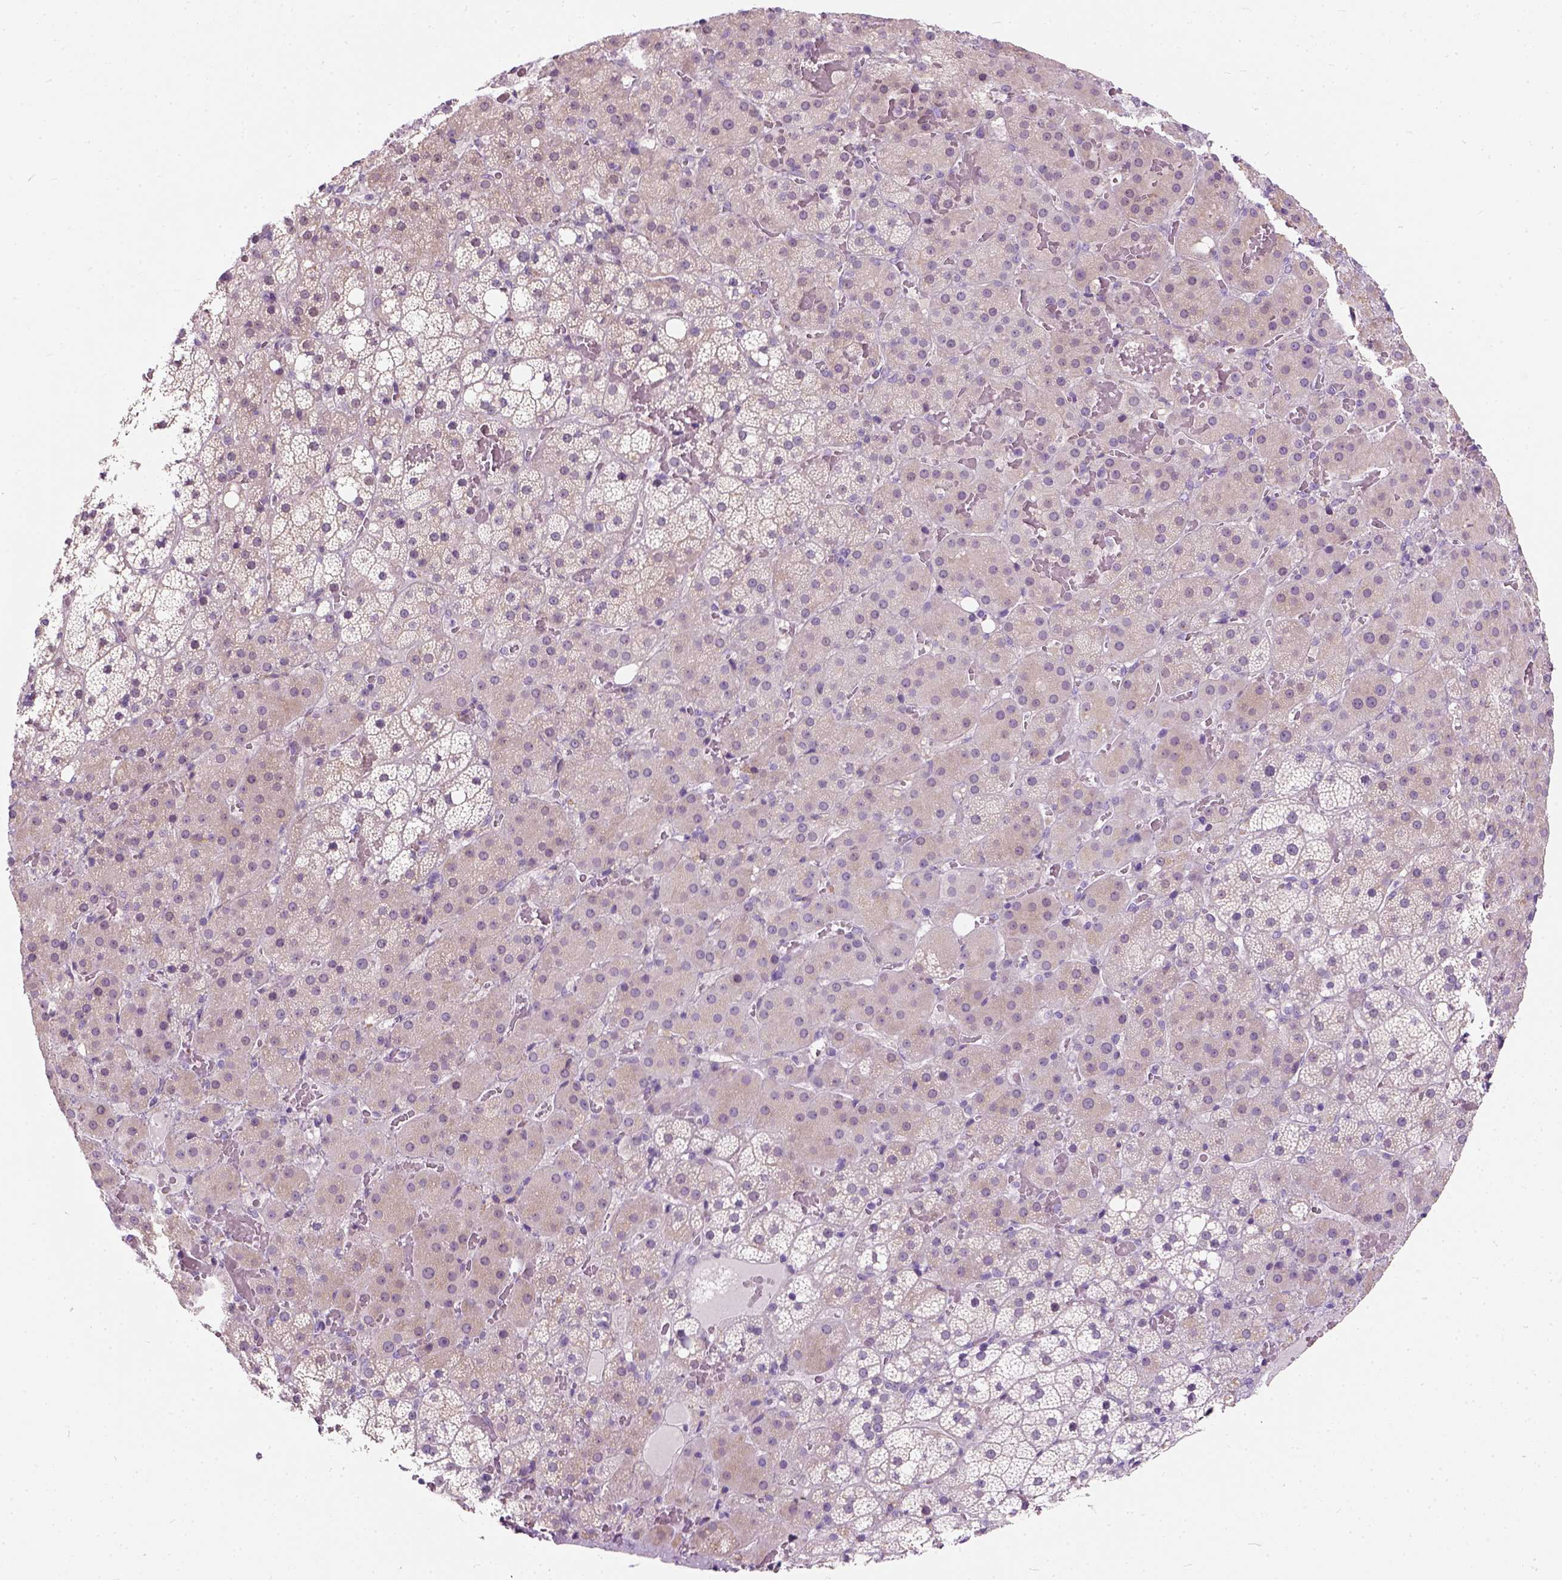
{"staining": {"intensity": "negative", "quantity": "none", "location": "none"}, "tissue": "adrenal gland", "cell_type": "Glandular cells", "image_type": "normal", "snomed": [{"axis": "morphology", "description": "Normal tissue, NOS"}, {"axis": "topography", "description": "Adrenal gland"}], "caption": "The IHC image has no significant positivity in glandular cells of adrenal gland. (Brightfield microscopy of DAB IHC at high magnification).", "gene": "TRIM72", "patient": {"sex": "male", "age": 53}}